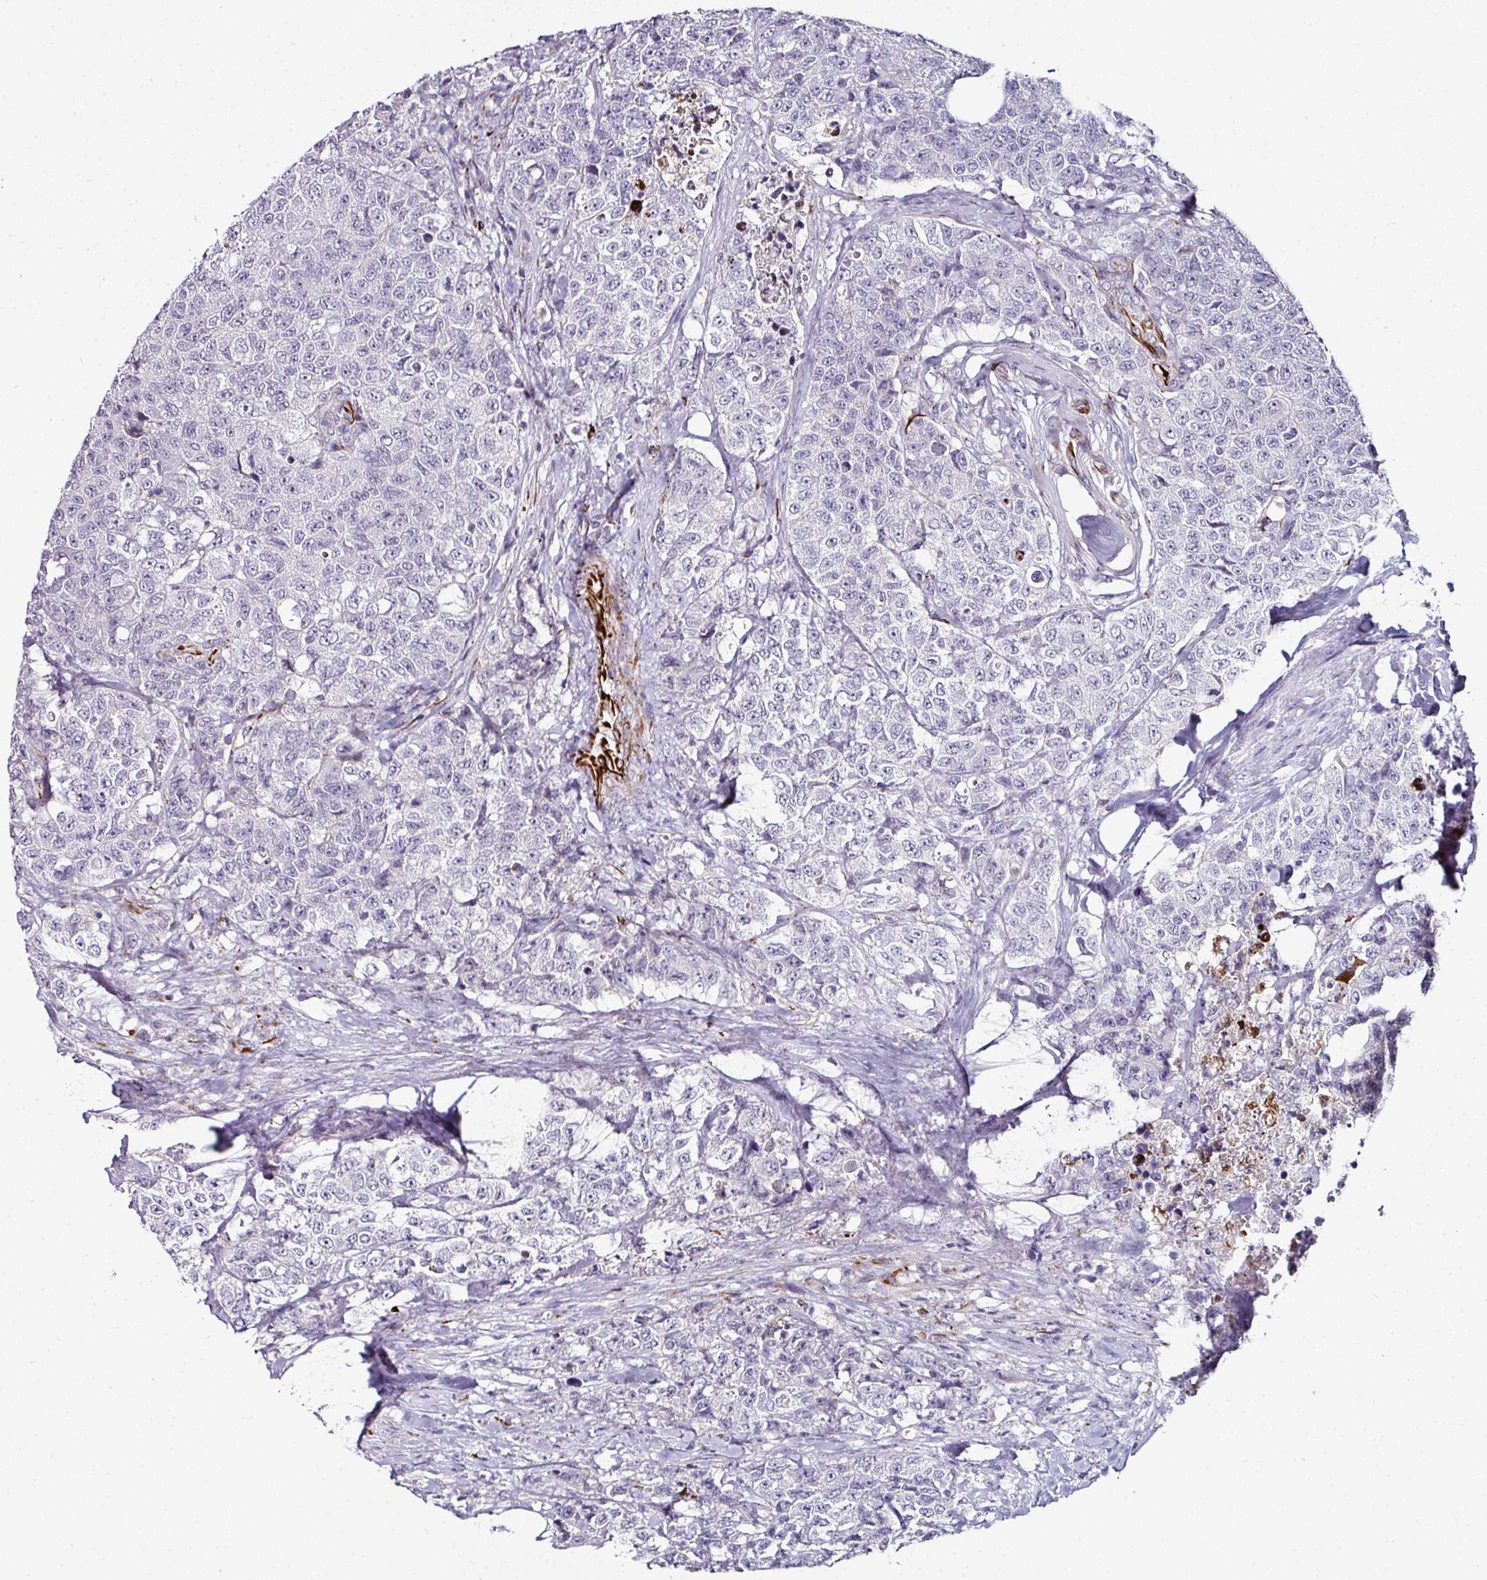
{"staining": {"intensity": "negative", "quantity": "none", "location": "none"}, "tissue": "urothelial cancer", "cell_type": "Tumor cells", "image_type": "cancer", "snomed": [{"axis": "morphology", "description": "Urothelial carcinoma, High grade"}, {"axis": "topography", "description": "Urinary bladder"}], "caption": "A photomicrograph of human urothelial cancer is negative for staining in tumor cells. (Brightfield microscopy of DAB (3,3'-diaminobenzidine) immunohistochemistry at high magnification).", "gene": "TMPRSS9", "patient": {"sex": "female", "age": 78}}